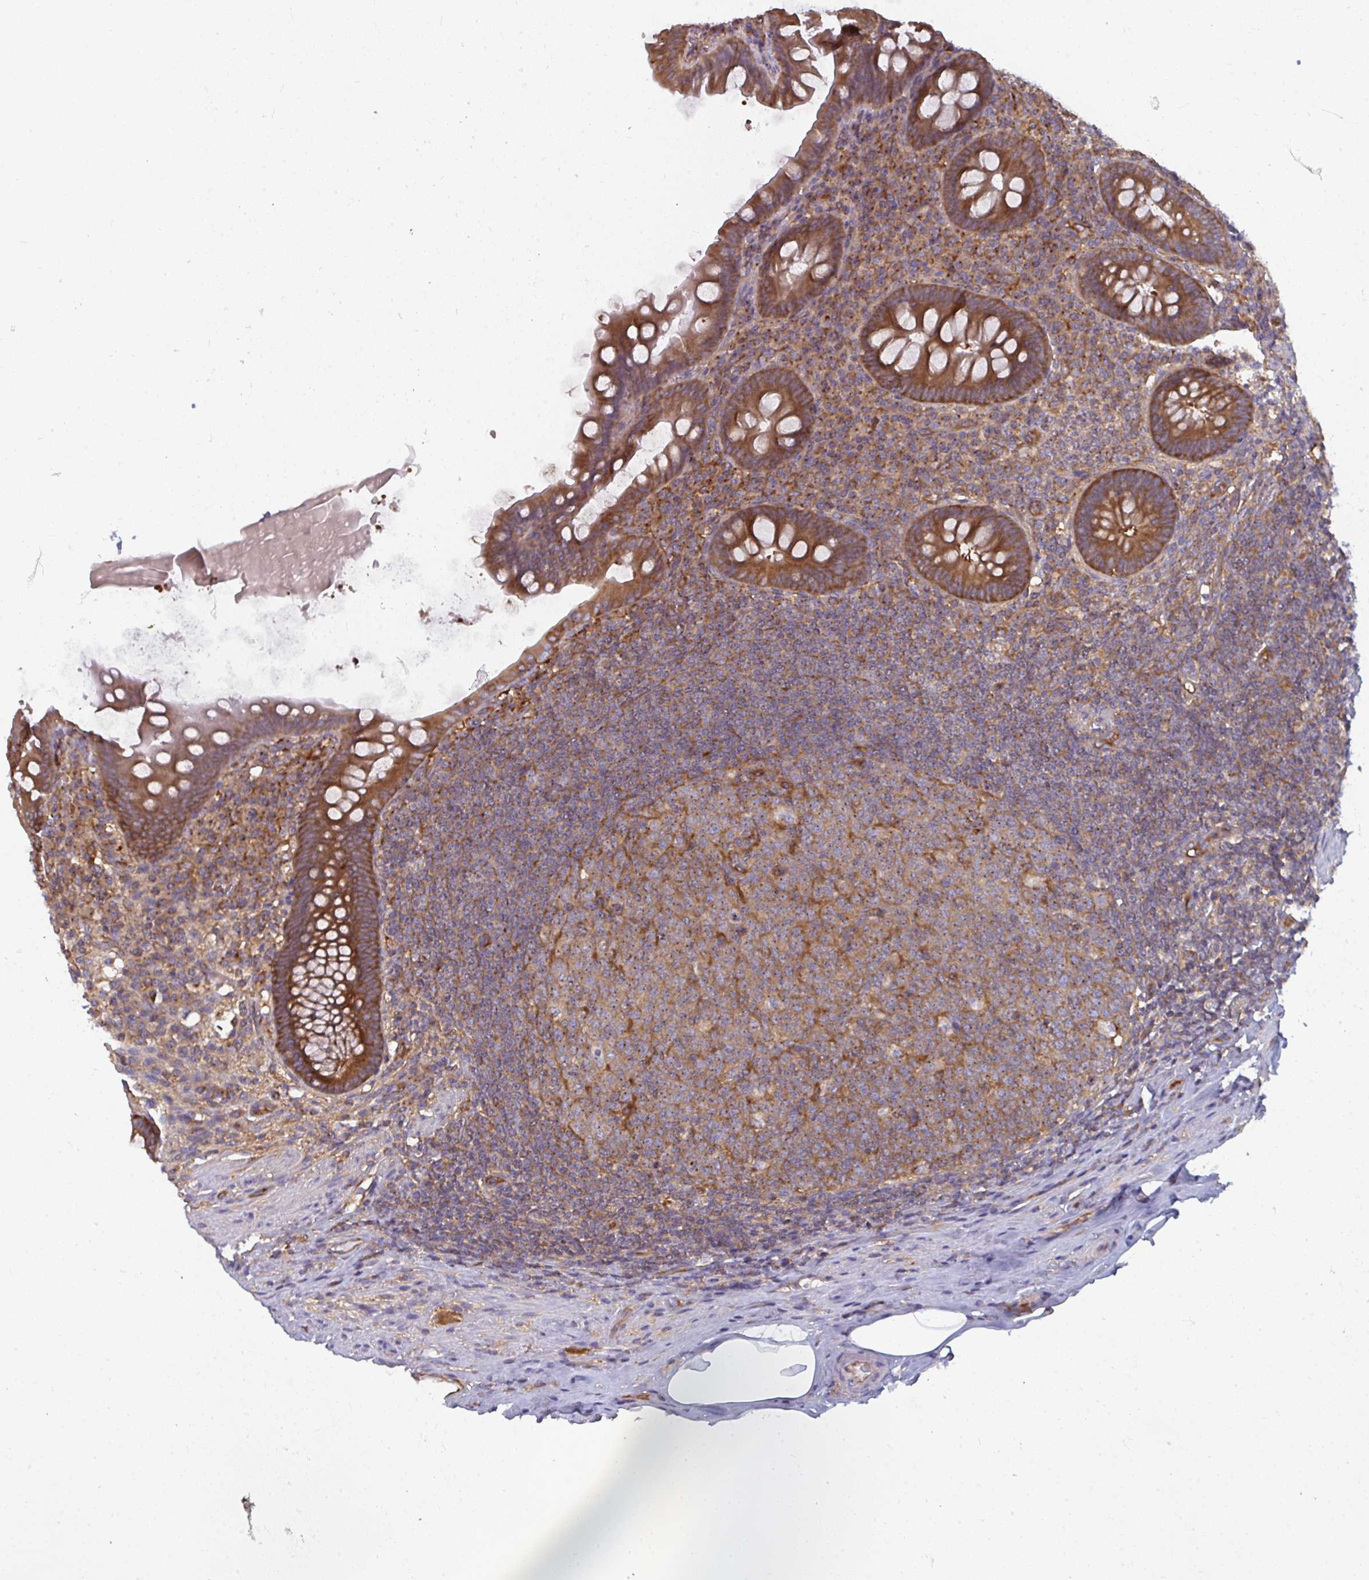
{"staining": {"intensity": "strong", "quantity": ">75%", "location": "cytoplasmic/membranous"}, "tissue": "appendix", "cell_type": "Glandular cells", "image_type": "normal", "snomed": [{"axis": "morphology", "description": "Normal tissue, NOS"}, {"axis": "topography", "description": "Appendix"}], "caption": "Immunohistochemical staining of normal appendix reveals high levels of strong cytoplasmic/membranous expression in about >75% of glandular cells.", "gene": "DYNC1I2", "patient": {"sex": "male", "age": 71}}